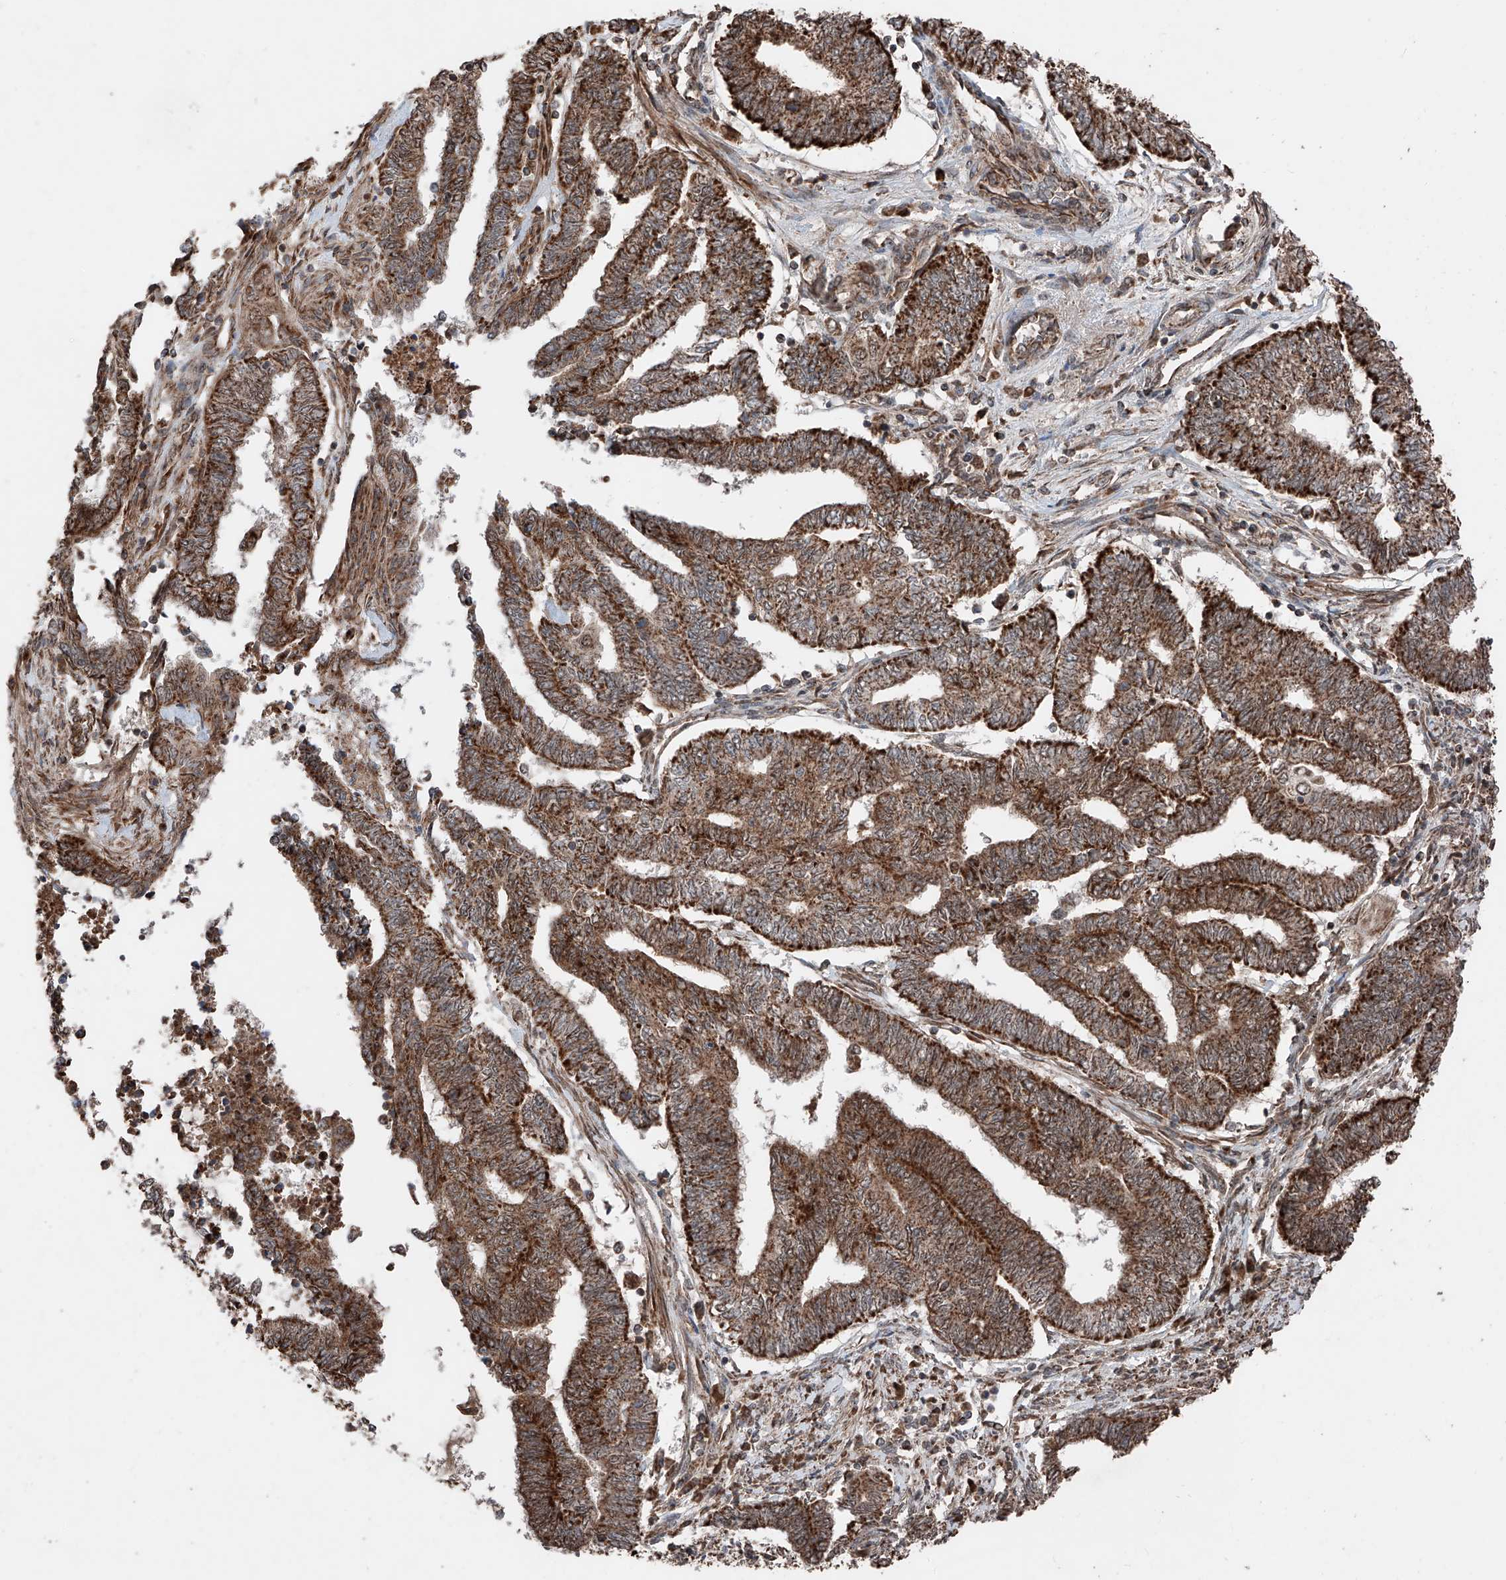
{"staining": {"intensity": "strong", "quantity": ">75%", "location": "cytoplasmic/membranous"}, "tissue": "endometrial cancer", "cell_type": "Tumor cells", "image_type": "cancer", "snomed": [{"axis": "morphology", "description": "Adenocarcinoma, NOS"}, {"axis": "topography", "description": "Uterus"}, {"axis": "topography", "description": "Endometrium"}], "caption": "Immunohistochemistry (IHC) of endometrial cancer demonstrates high levels of strong cytoplasmic/membranous positivity in about >75% of tumor cells.", "gene": "ZSCAN29", "patient": {"sex": "female", "age": 70}}